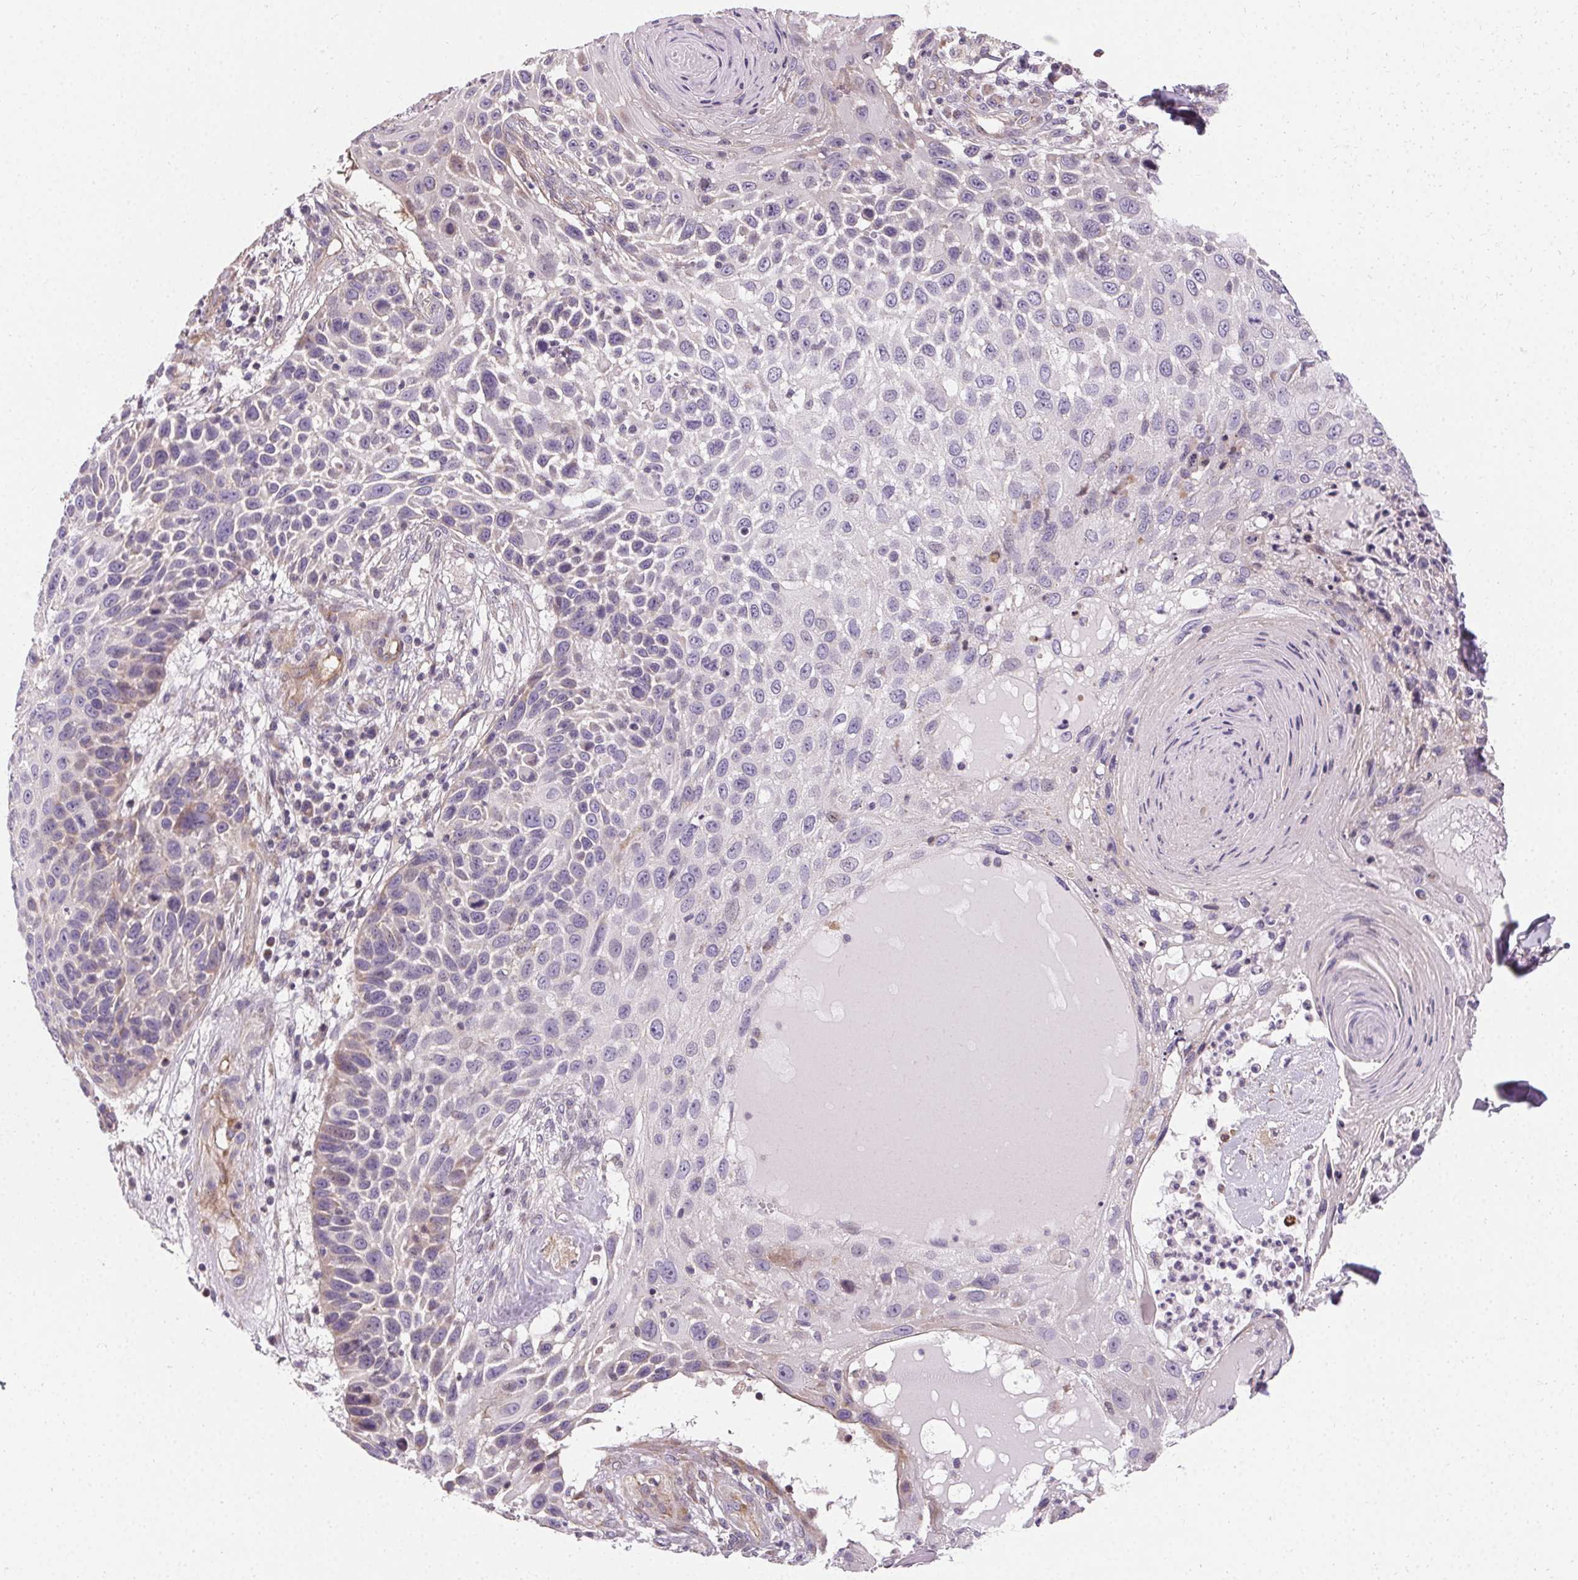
{"staining": {"intensity": "negative", "quantity": "none", "location": "none"}, "tissue": "skin cancer", "cell_type": "Tumor cells", "image_type": "cancer", "snomed": [{"axis": "morphology", "description": "Squamous cell carcinoma, NOS"}, {"axis": "topography", "description": "Skin"}], "caption": "This is a micrograph of immunohistochemistry (IHC) staining of skin cancer, which shows no positivity in tumor cells.", "gene": "APLP1", "patient": {"sex": "male", "age": 92}}